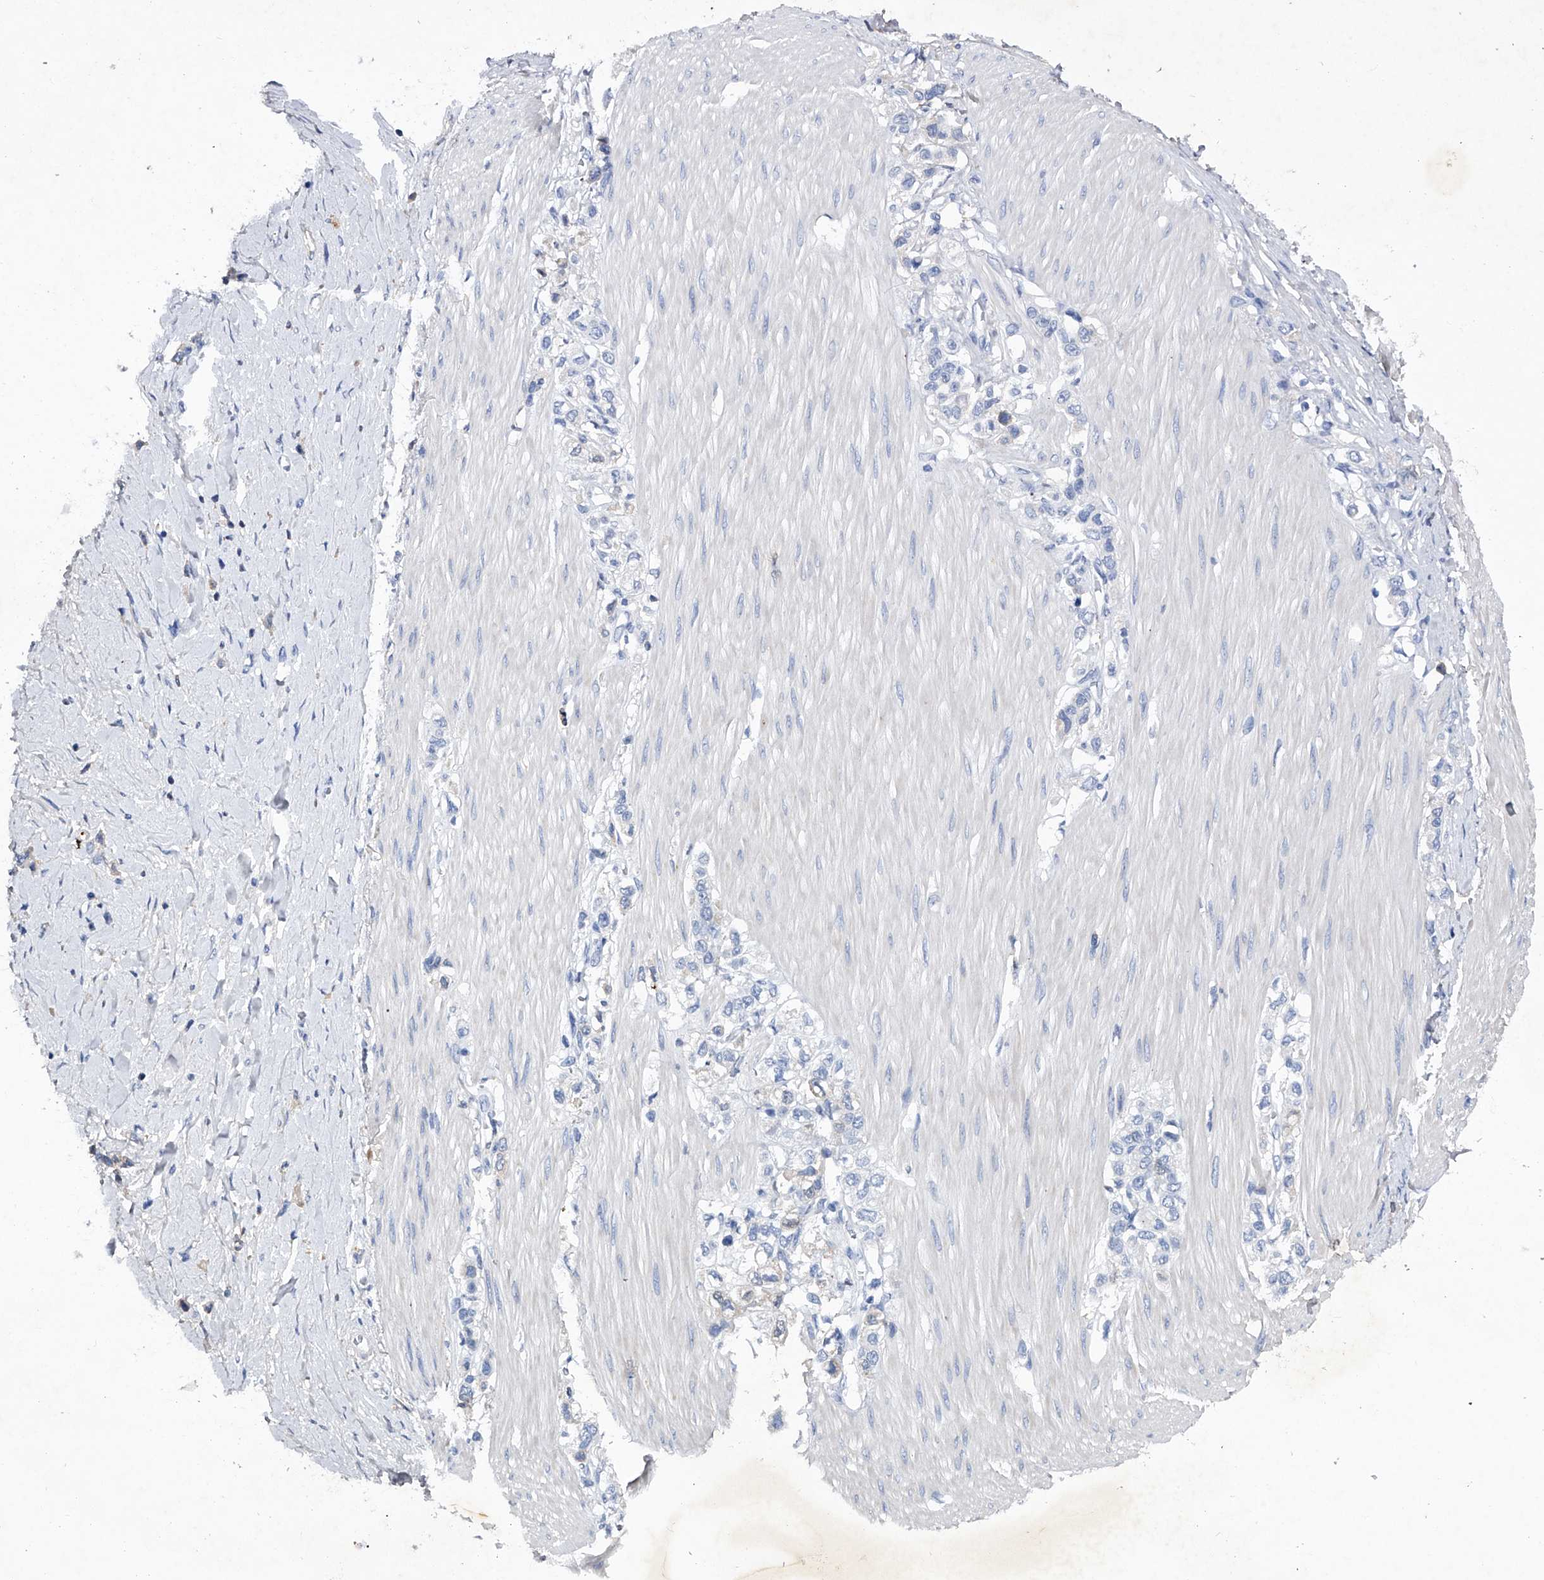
{"staining": {"intensity": "negative", "quantity": "none", "location": "none"}, "tissue": "stomach cancer", "cell_type": "Tumor cells", "image_type": "cancer", "snomed": [{"axis": "morphology", "description": "Adenocarcinoma, NOS"}, {"axis": "topography", "description": "Stomach"}], "caption": "IHC of stomach adenocarcinoma displays no positivity in tumor cells.", "gene": "ASNS", "patient": {"sex": "female", "age": 65}}